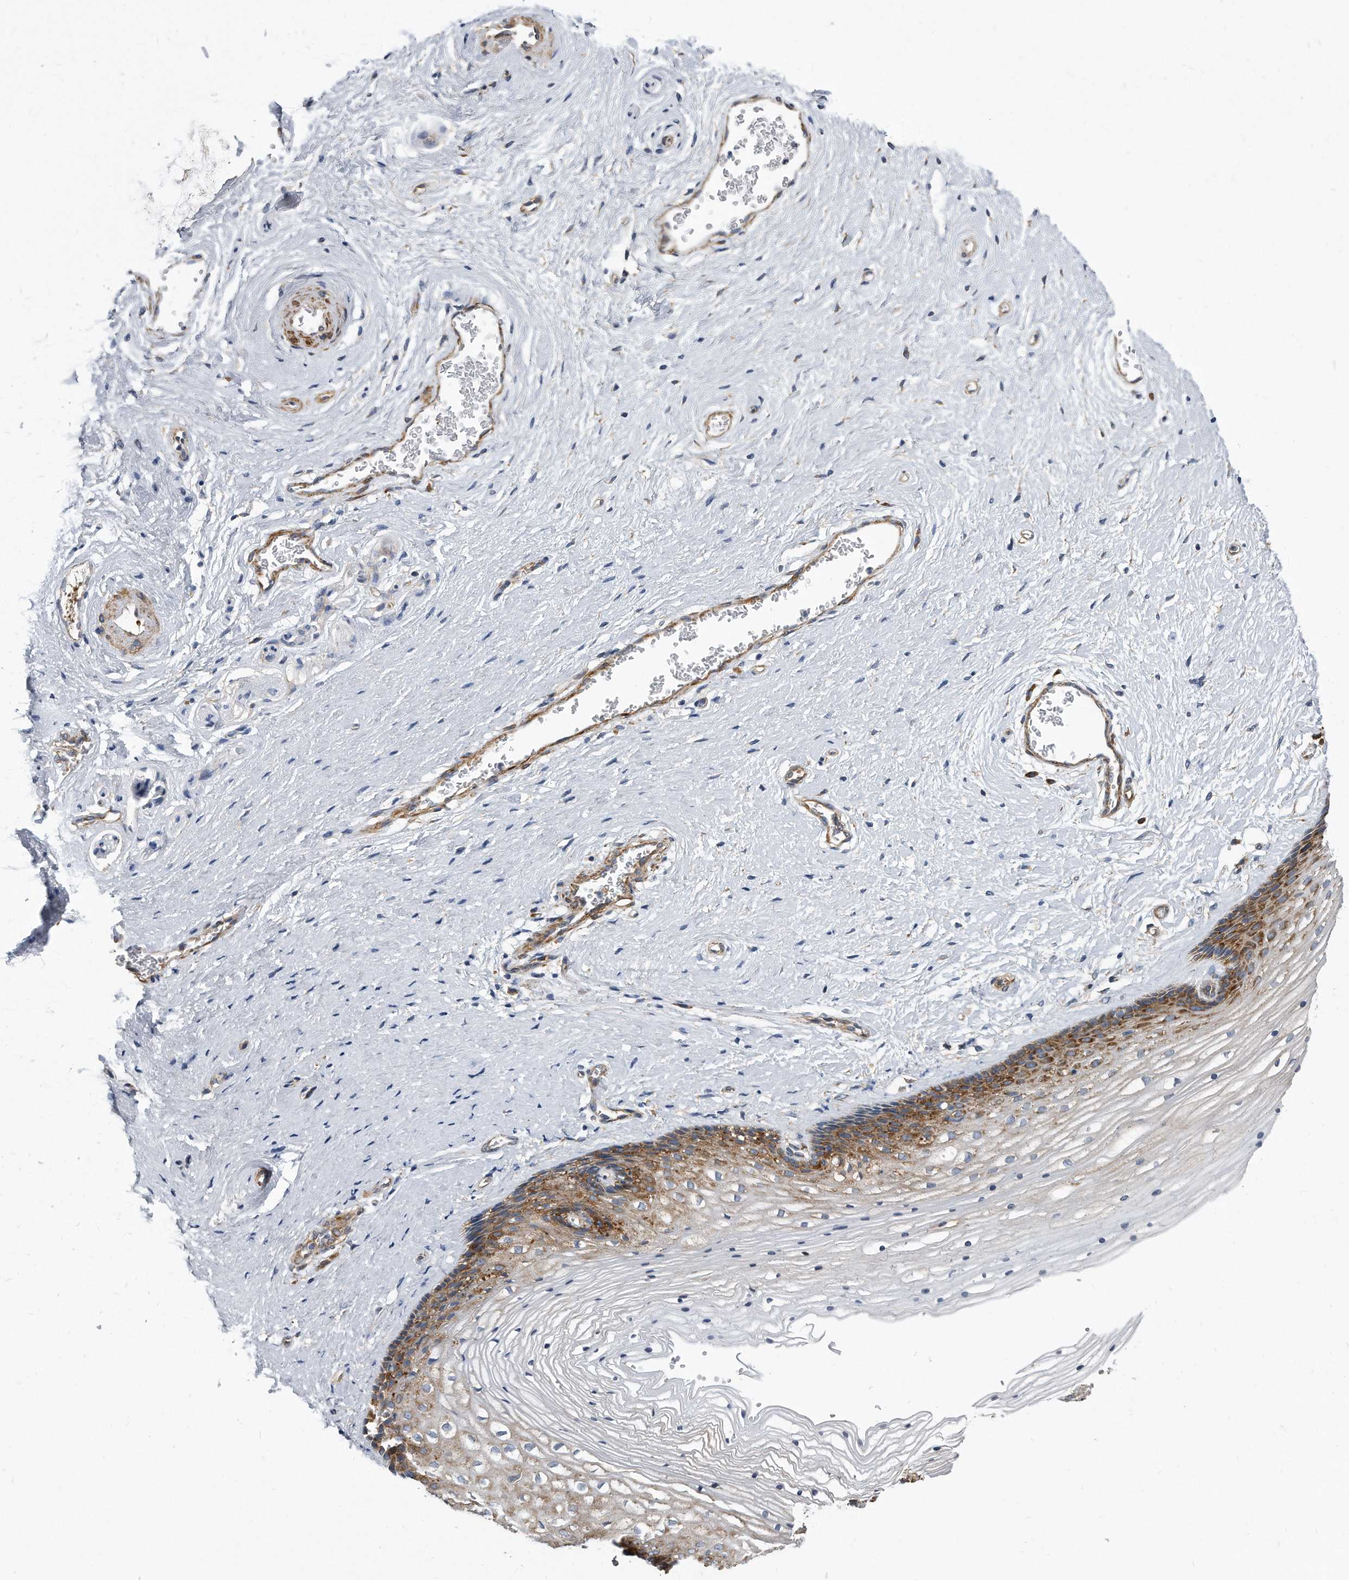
{"staining": {"intensity": "moderate", "quantity": ">75%", "location": "cytoplasmic/membranous"}, "tissue": "vagina", "cell_type": "Squamous epithelial cells", "image_type": "normal", "snomed": [{"axis": "morphology", "description": "Normal tissue, NOS"}, {"axis": "topography", "description": "Vagina"}], "caption": "Immunohistochemistry of normal human vagina displays medium levels of moderate cytoplasmic/membranous staining in approximately >75% of squamous epithelial cells.", "gene": "EIF2B4", "patient": {"sex": "female", "age": 46}}